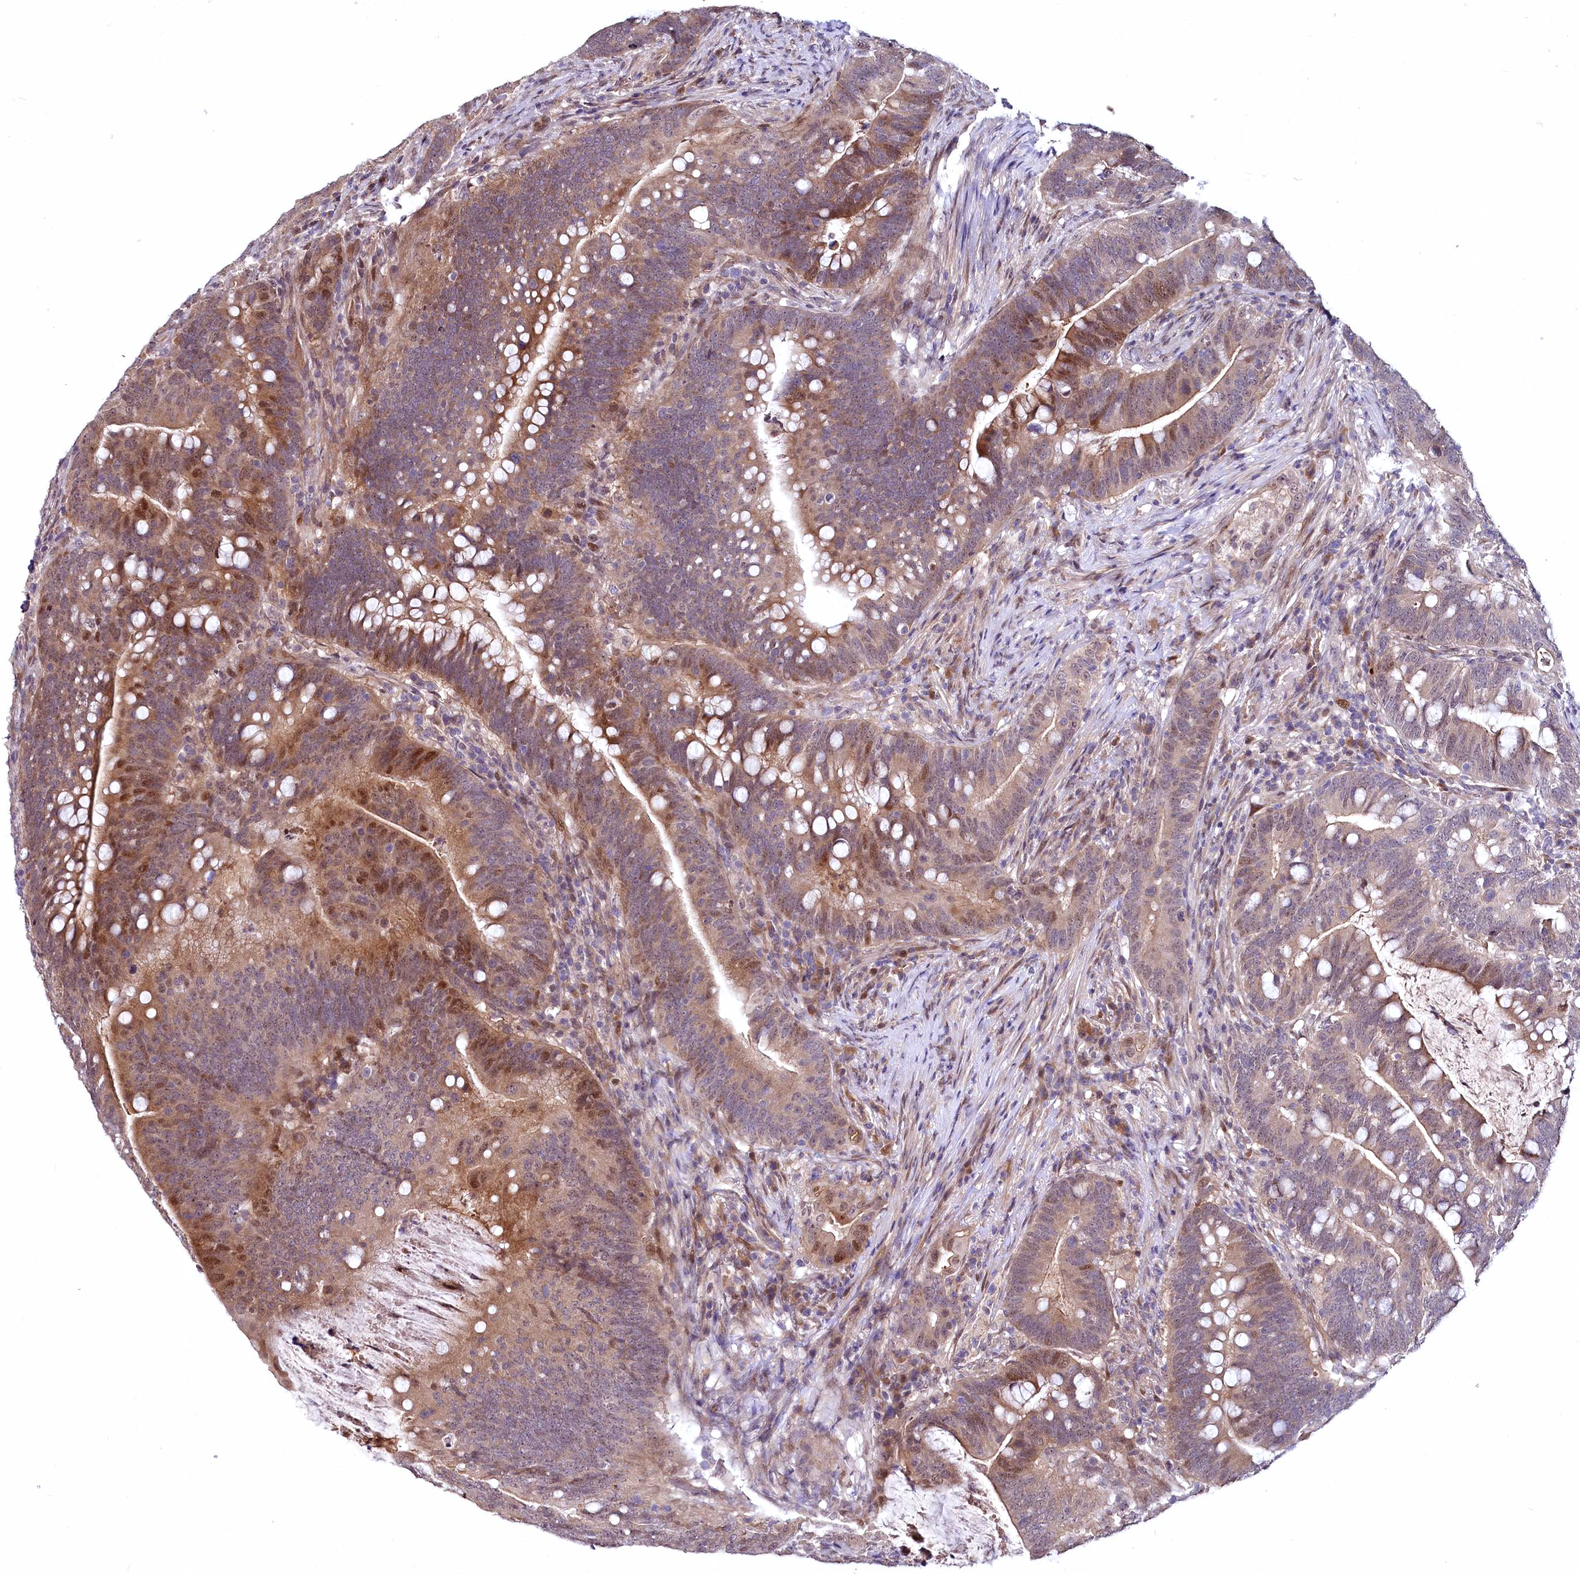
{"staining": {"intensity": "moderate", "quantity": ">75%", "location": "cytoplasmic/membranous,nuclear"}, "tissue": "colorectal cancer", "cell_type": "Tumor cells", "image_type": "cancer", "snomed": [{"axis": "morphology", "description": "Adenocarcinoma, NOS"}, {"axis": "topography", "description": "Colon"}], "caption": "IHC image of neoplastic tissue: colorectal cancer (adenocarcinoma) stained using immunohistochemistry demonstrates medium levels of moderate protein expression localized specifically in the cytoplasmic/membranous and nuclear of tumor cells, appearing as a cytoplasmic/membranous and nuclear brown color.", "gene": "N4BP2L1", "patient": {"sex": "female", "age": 66}}